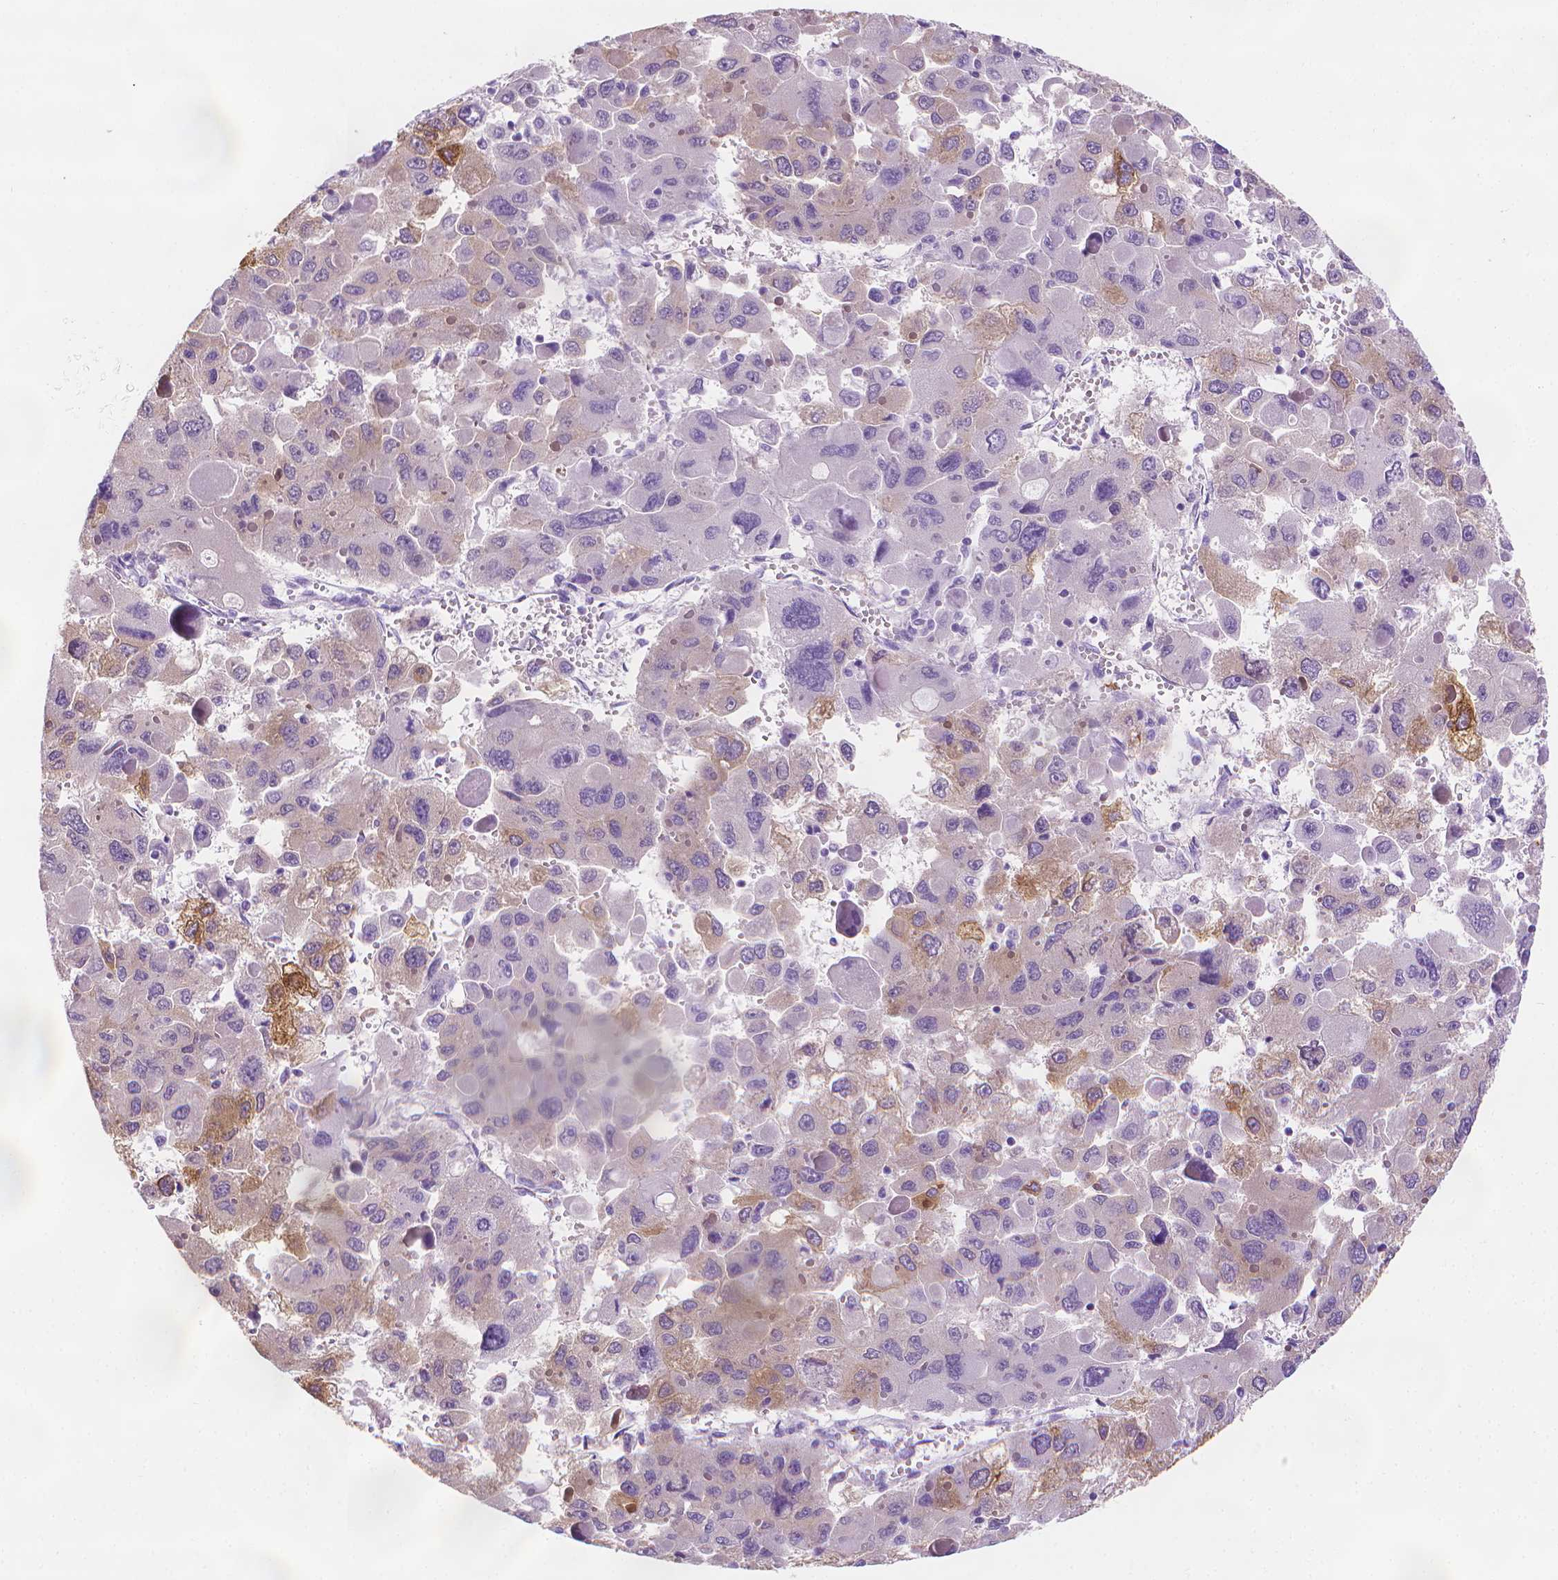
{"staining": {"intensity": "weak", "quantity": "25%-75%", "location": "cytoplasmic/membranous"}, "tissue": "liver cancer", "cell_type": "Tumor cells", "image_type": "cancer", "snomed": [{"axis": "morphology", "description": "Carcinoma, Hepatocellular, NOS"}, {"axis": "topography", "description": "Liver"}], "caption": "A brown stain highlights weak cytoplasmic/membranous positivity of a protein in liver cancer tumor cells.", "gene": "FASN", "patient": {"sex": "female", "age": 41}}